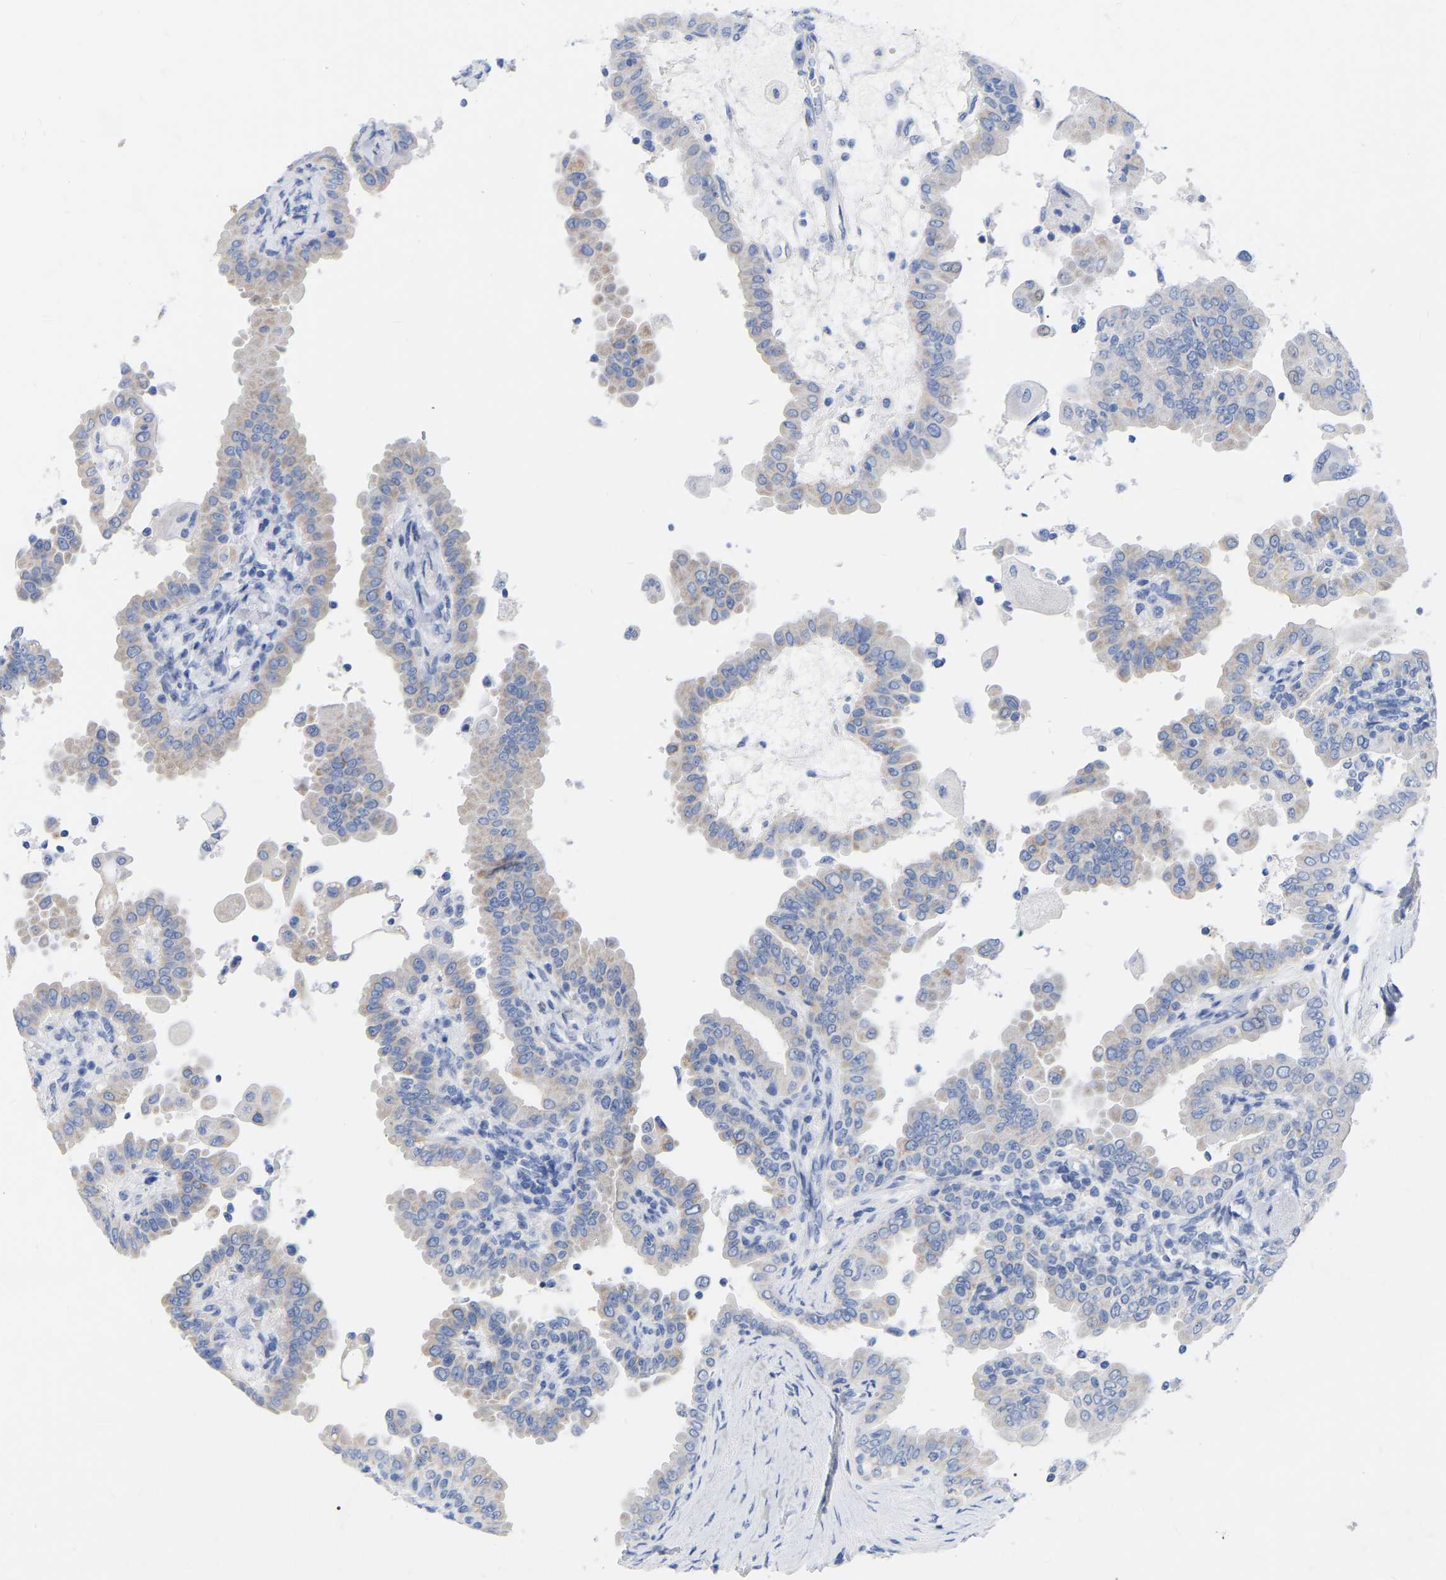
{"staining": {"intensity": "negative", "quantity": "none", "location": "none"}, "tissue": "thyroid cancer", "cell_type": "Tumor cells", "image_type": "cancer", "snomed": [{"axis": "morphology", "description": "Papillary adenocarcinoma, NOS"}, {"axis": "topography", "description": "Thyroid gland"}], "caption": "Immunohistochemistry (IHC) image of thyroid cancer stained for a protein (brown), which displays no expression in tumor cells.", "gene": "ZNF629", "patient": {"sex": "male", "age": 33}}